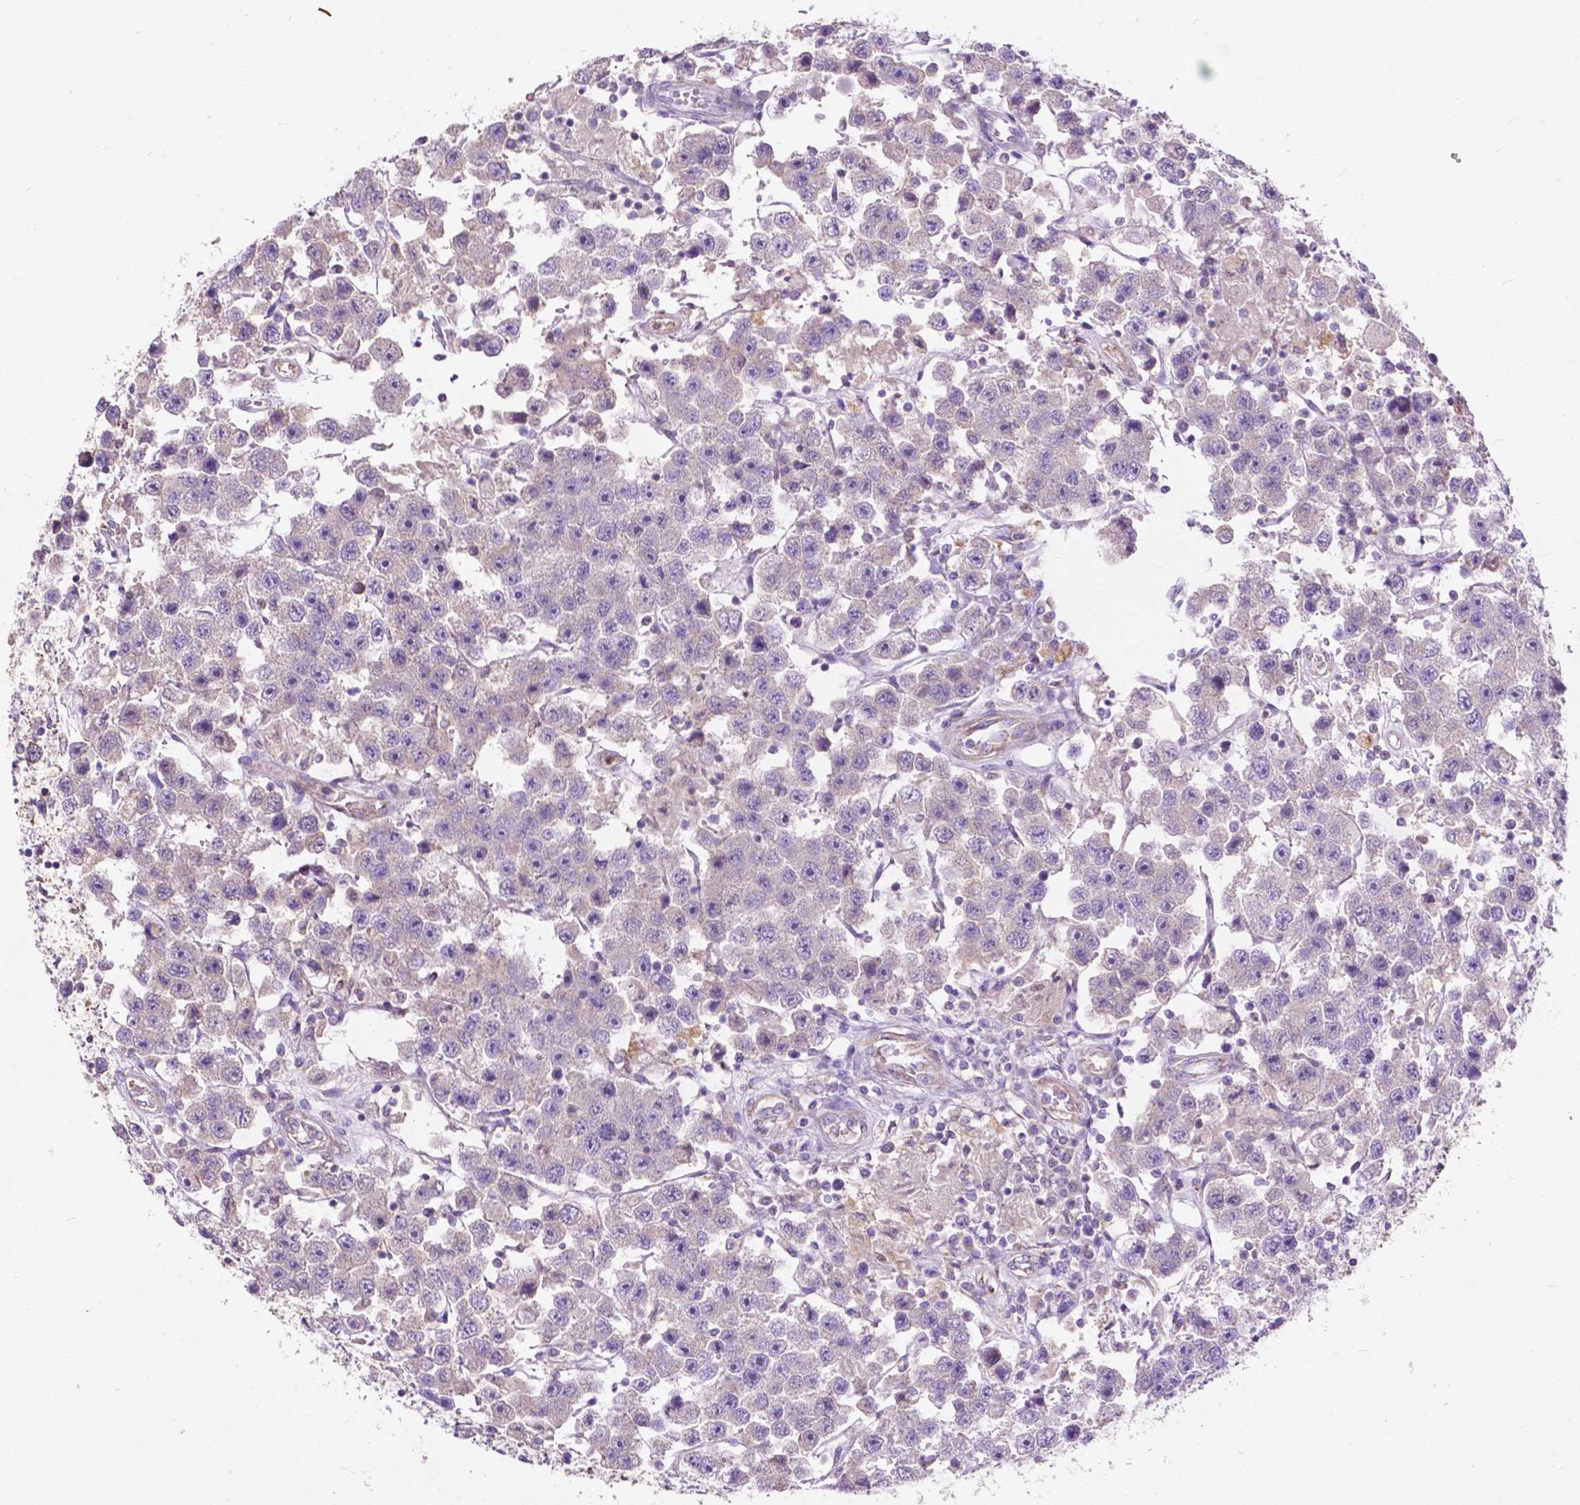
{"staining": {"intensity": "negative", "quantity": "none", "location": "none"}, "tissue": "testis cancer", "cell_type": "Tumor cells", "image_type": "cancer", "snomed": [{"axis": "morphology", "description": "Seminoma, NOS"}, {"axis": "topography", "description": "Testis"}], "caption": "DAB immunohistochemical staining of seminoma (testis) demonstrates no significant expression in tumor cells.", "gene": "THEGL", "patient": {"sex": "male", "age": 45}}